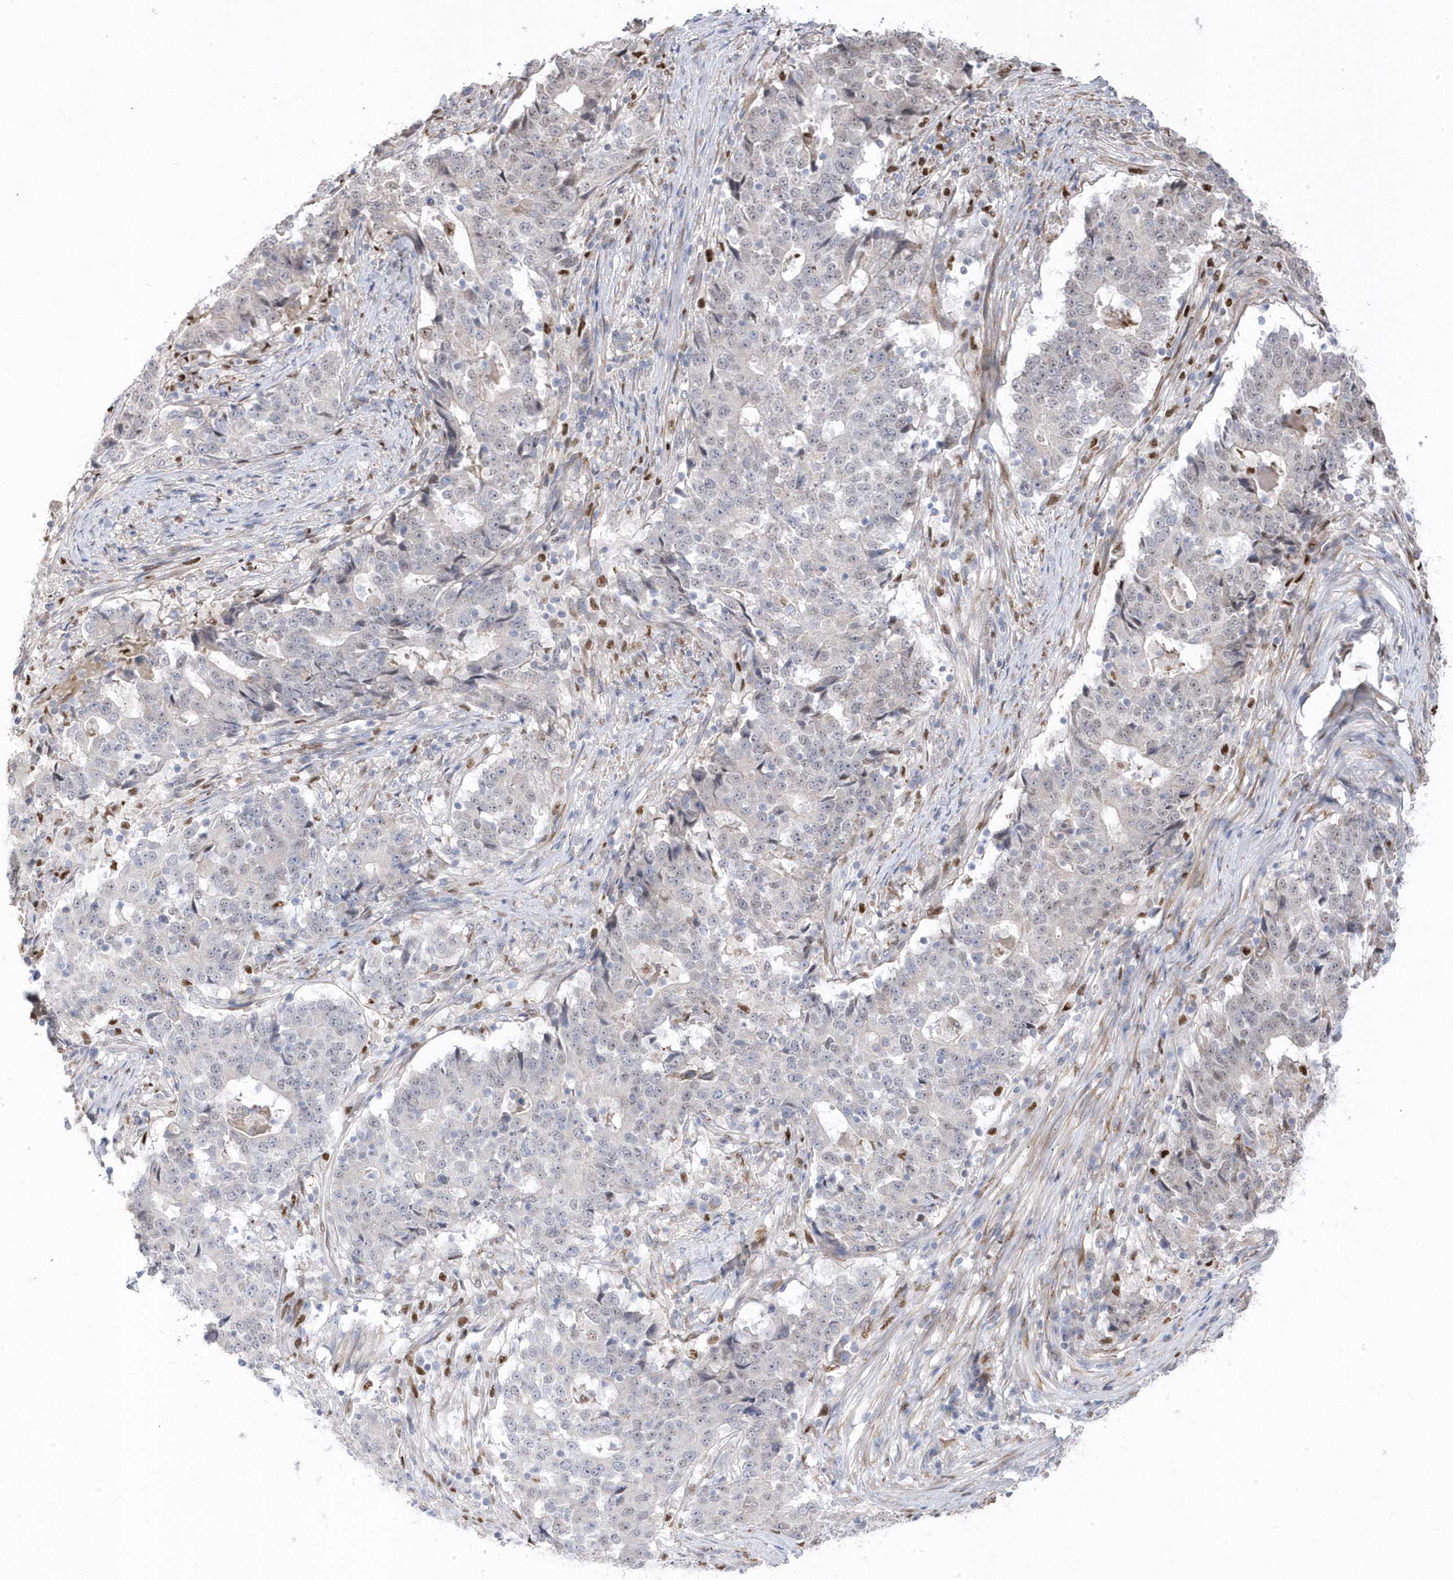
{"staining": {"intensity": "negative", "quantity": "none", "location": "none"}, "tissue": "stomach cancer", "cell_type": "Tumor cells", "image_type": "cancer", "snomed": [{"axis": "morphology", "description": "Adenocarcinoma, NOS"}, {"axis": "topography", "description": "Stomach"}], "caption": "Protein analysis of stomach adenocarcinoma displays no significant staining in tumor cells.", "gene": "GTPBP6", "patient": {"sex": "male", "age": 59}}